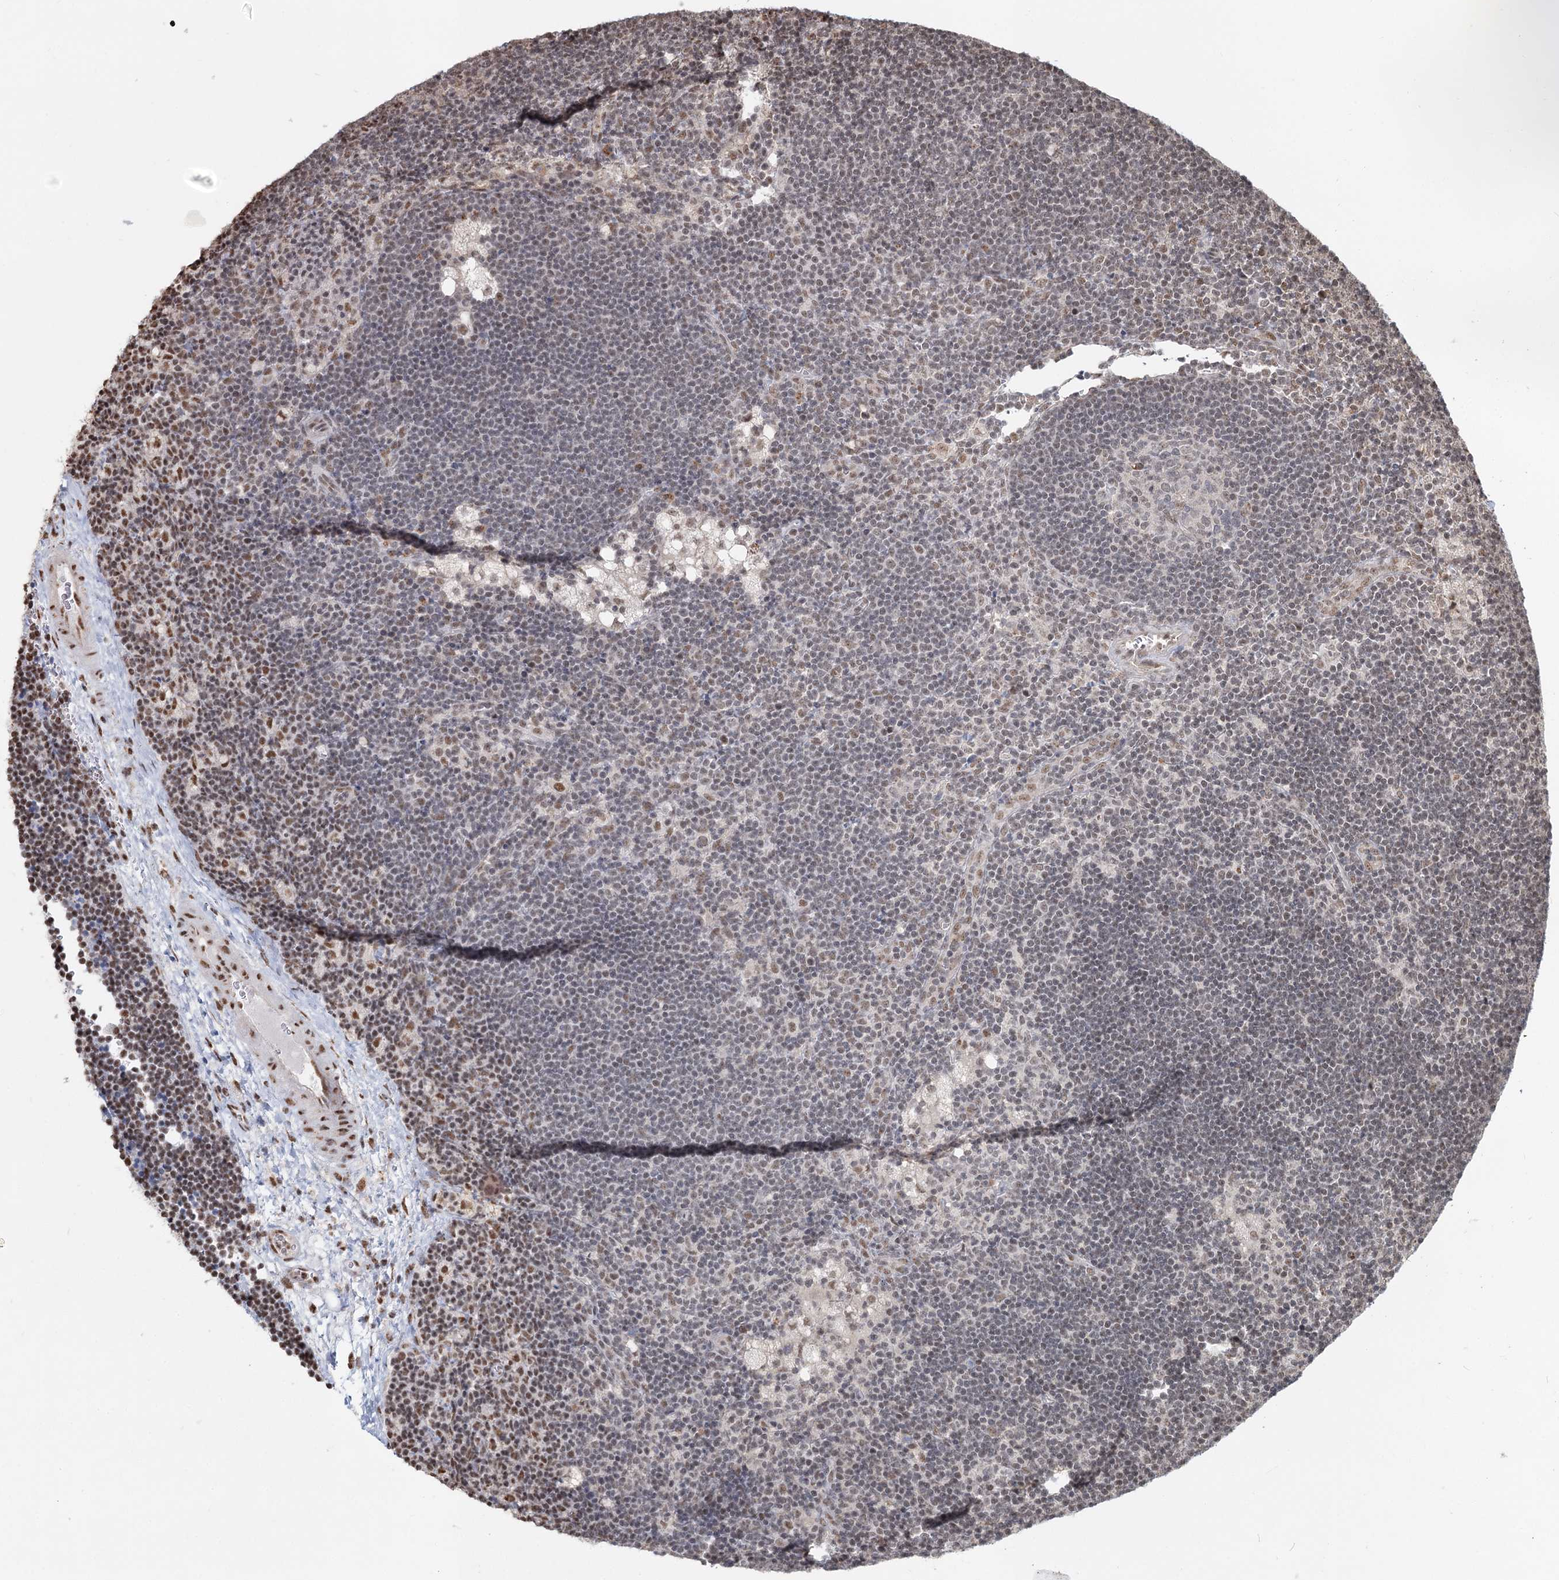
{"staining": {"intensity": "weak", "quantity": "<25%", "location": "nuclear"}, "tissue": "lymph node", "cell_type": "Germinal center cells", "image_type": "normal", "snomed": [{"axis": "morphology", "description": "Normal tissue, NOS"}, {"axis": "topography", "description": "Lymph node"}], "caption": "Lymph node stained for a protein using immunohistochemistry displays no expression germinal center cells.", "gene": "GPALPP1", "patient": {"sex": "male", "age": 24}}